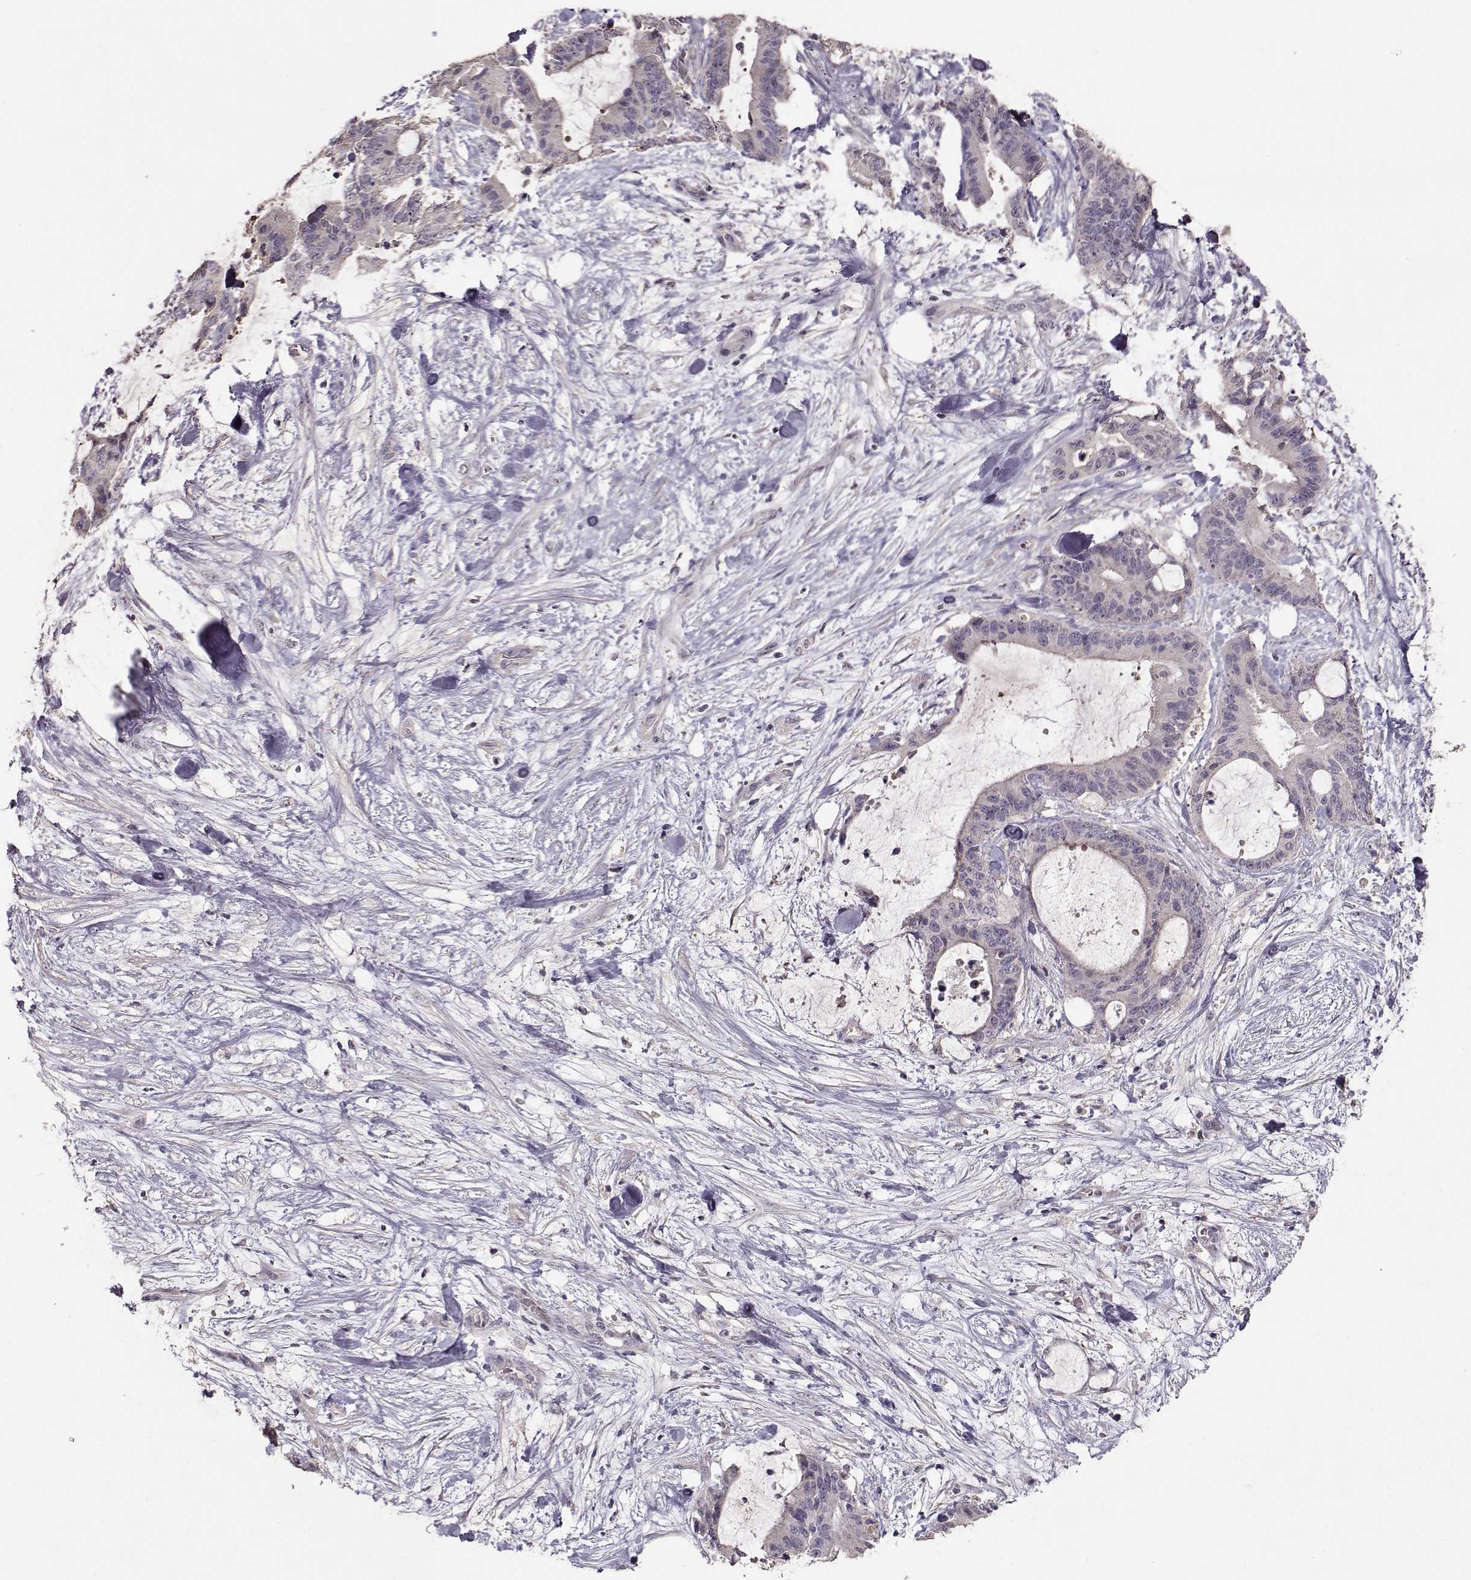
{"staining": {"intensity": "negative", "quantity": "none", "location": "none"}, "tissue": "liver cancer", "cell_type": "Tumor cells", "image_type": "cancer", "snomed": [{"axis": "morphology", "description": "Cholangiocarcinoma"}, {"axis": "topography", "description": "Liver"}], "caption": "Histopathology image shows no protein expression in tumor cells of liver cancer tissue.", "gene": "PMCH", "patient": {"sex": "female", "age": 73}}